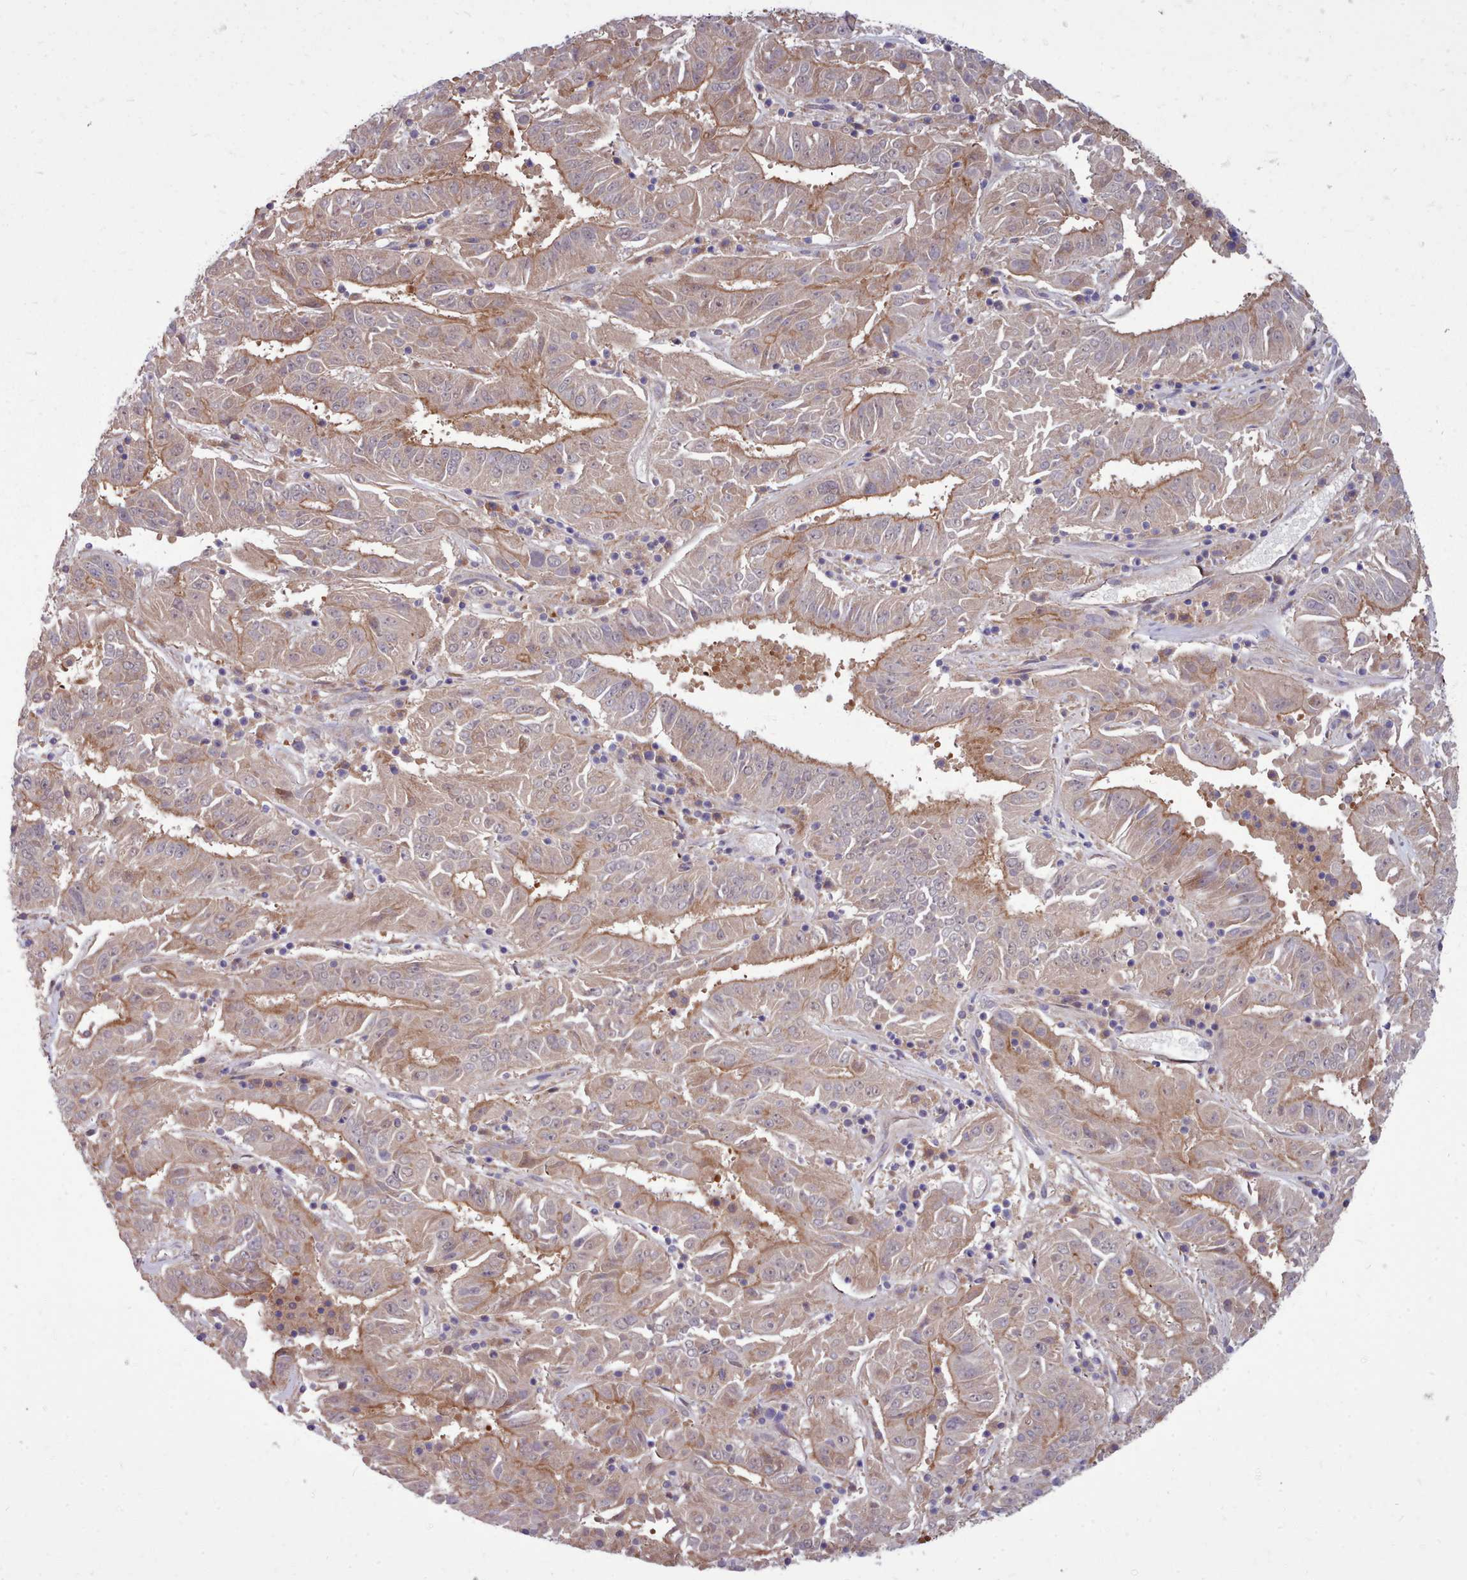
{"staining": {"intensity": "weak", "quantity": "25%-75%", "location": "cytoplasmic/membranous"}, "tissue": "pancreatic cancer", "cell_type": "Tumor cells", "image_type": "cancer", "snomed": [{"axis": "morphology", "description": "Adenocarcinoma, NOS"}, {"axis": "topography", "description": "Pancreas"}], "caption": "Immunohistochemical staining of human pancreatic adenocarcinoma shows low levels of weak cytoplasmic/membranous positivity in about 25%-75% of tumor cells. (Stains: DAB (3,3'-diaminobenzidine) in brown, nuclei in blue, Microscopy: brightfield microscopy at high magnification).", "gene": "AHCY", "patient": {"sex": "male", "age": 63}}